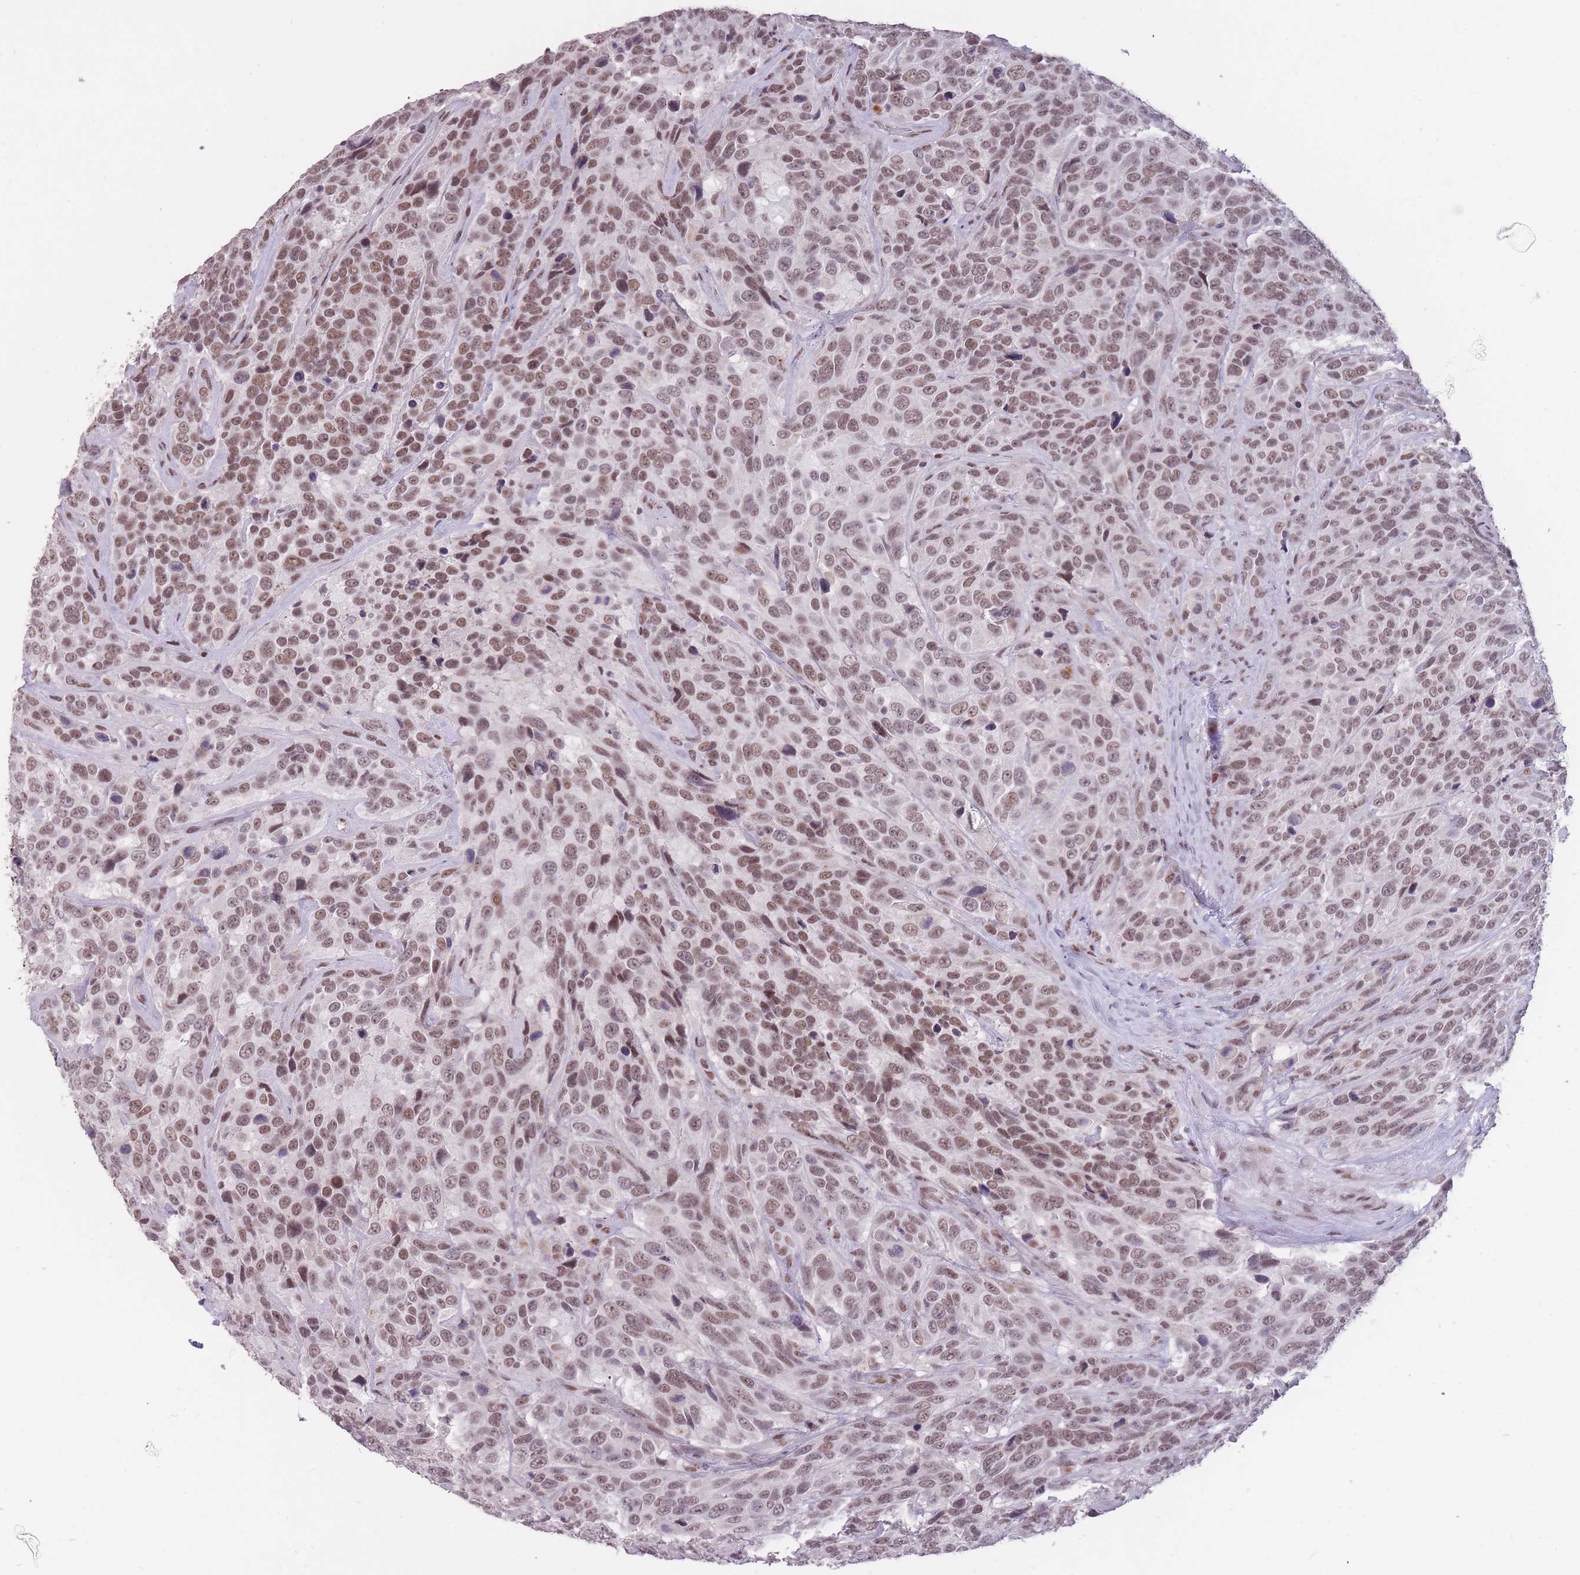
{"staining": {"intensity": "moderate", "quantity": ">75%", "location": "nuclear"}, "tissue": "urothelial cancer", "cell_type": "Tumor cells", "image_type": "cancer", "snomed": [{"axis": "morphology", "description": "Urothelial carcinoma, High grade"}, {"axis": "topography", "description": "Urinary bladder"}], "caption": "Brown immunohistochemical staining in human urothelial cancer exhibits moderate nuclear expression in approximately >75% of tumor cells.", "gene": "HNRNPUL1", "patient": {"sex": "female", "age": 70}}